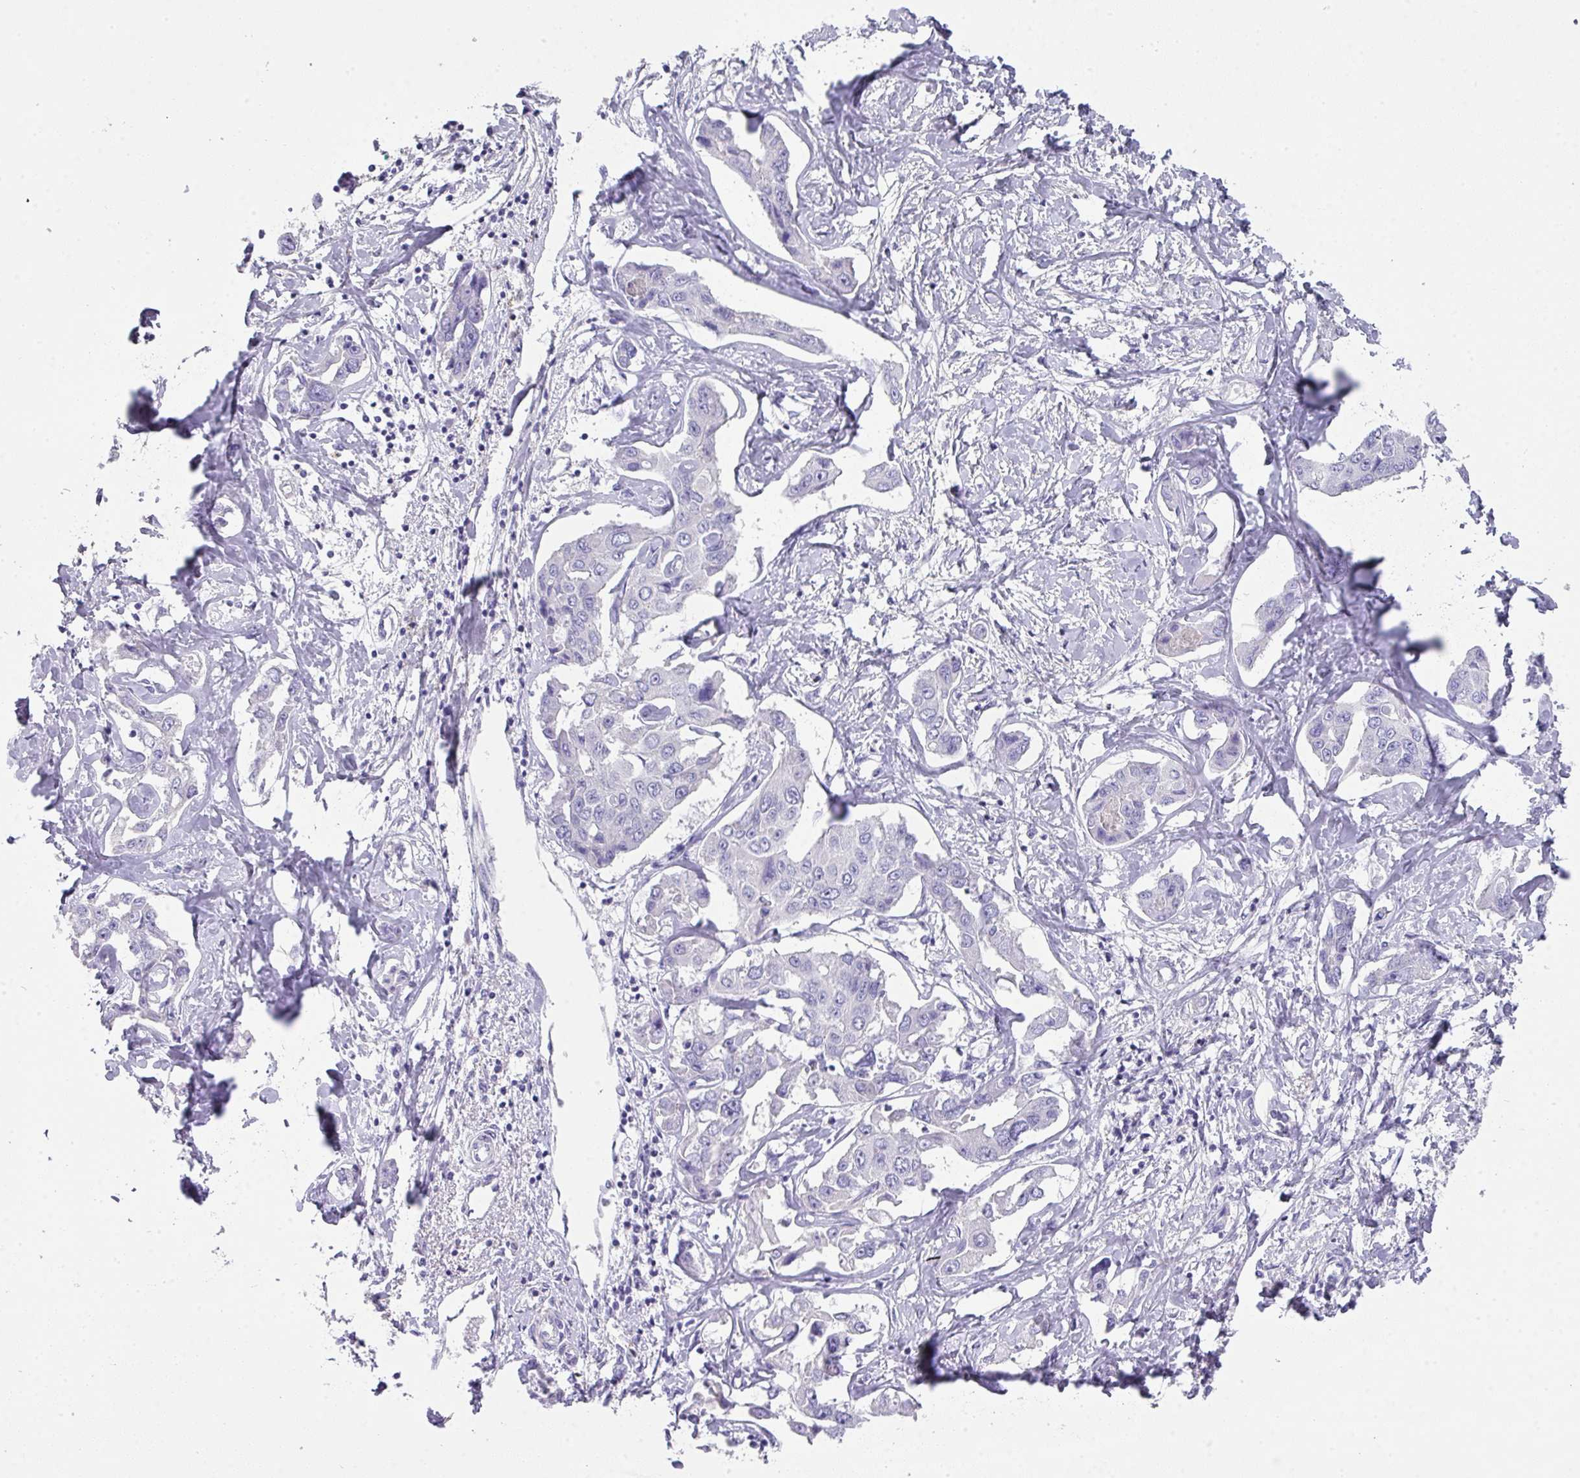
{"staining": {"intensity": "negative", "quantity": "none", "location": "none"}, "tissue": "liver cancer", "cell_type": "Tumor cells", "image_type": "cancer", "snomed": [{"axis": "morphology", "description": "Cholangiocarcinoma"}, {"axis": "topography", "description": "Liver"}], "caption": "Tumor cells show no significant positivity in liver cancer (cholangiocarcinoma). (DAB immunohistochemistry, high magnification).", "gene": "GLI4", "patient": {"sex": "male", "age": 59}}